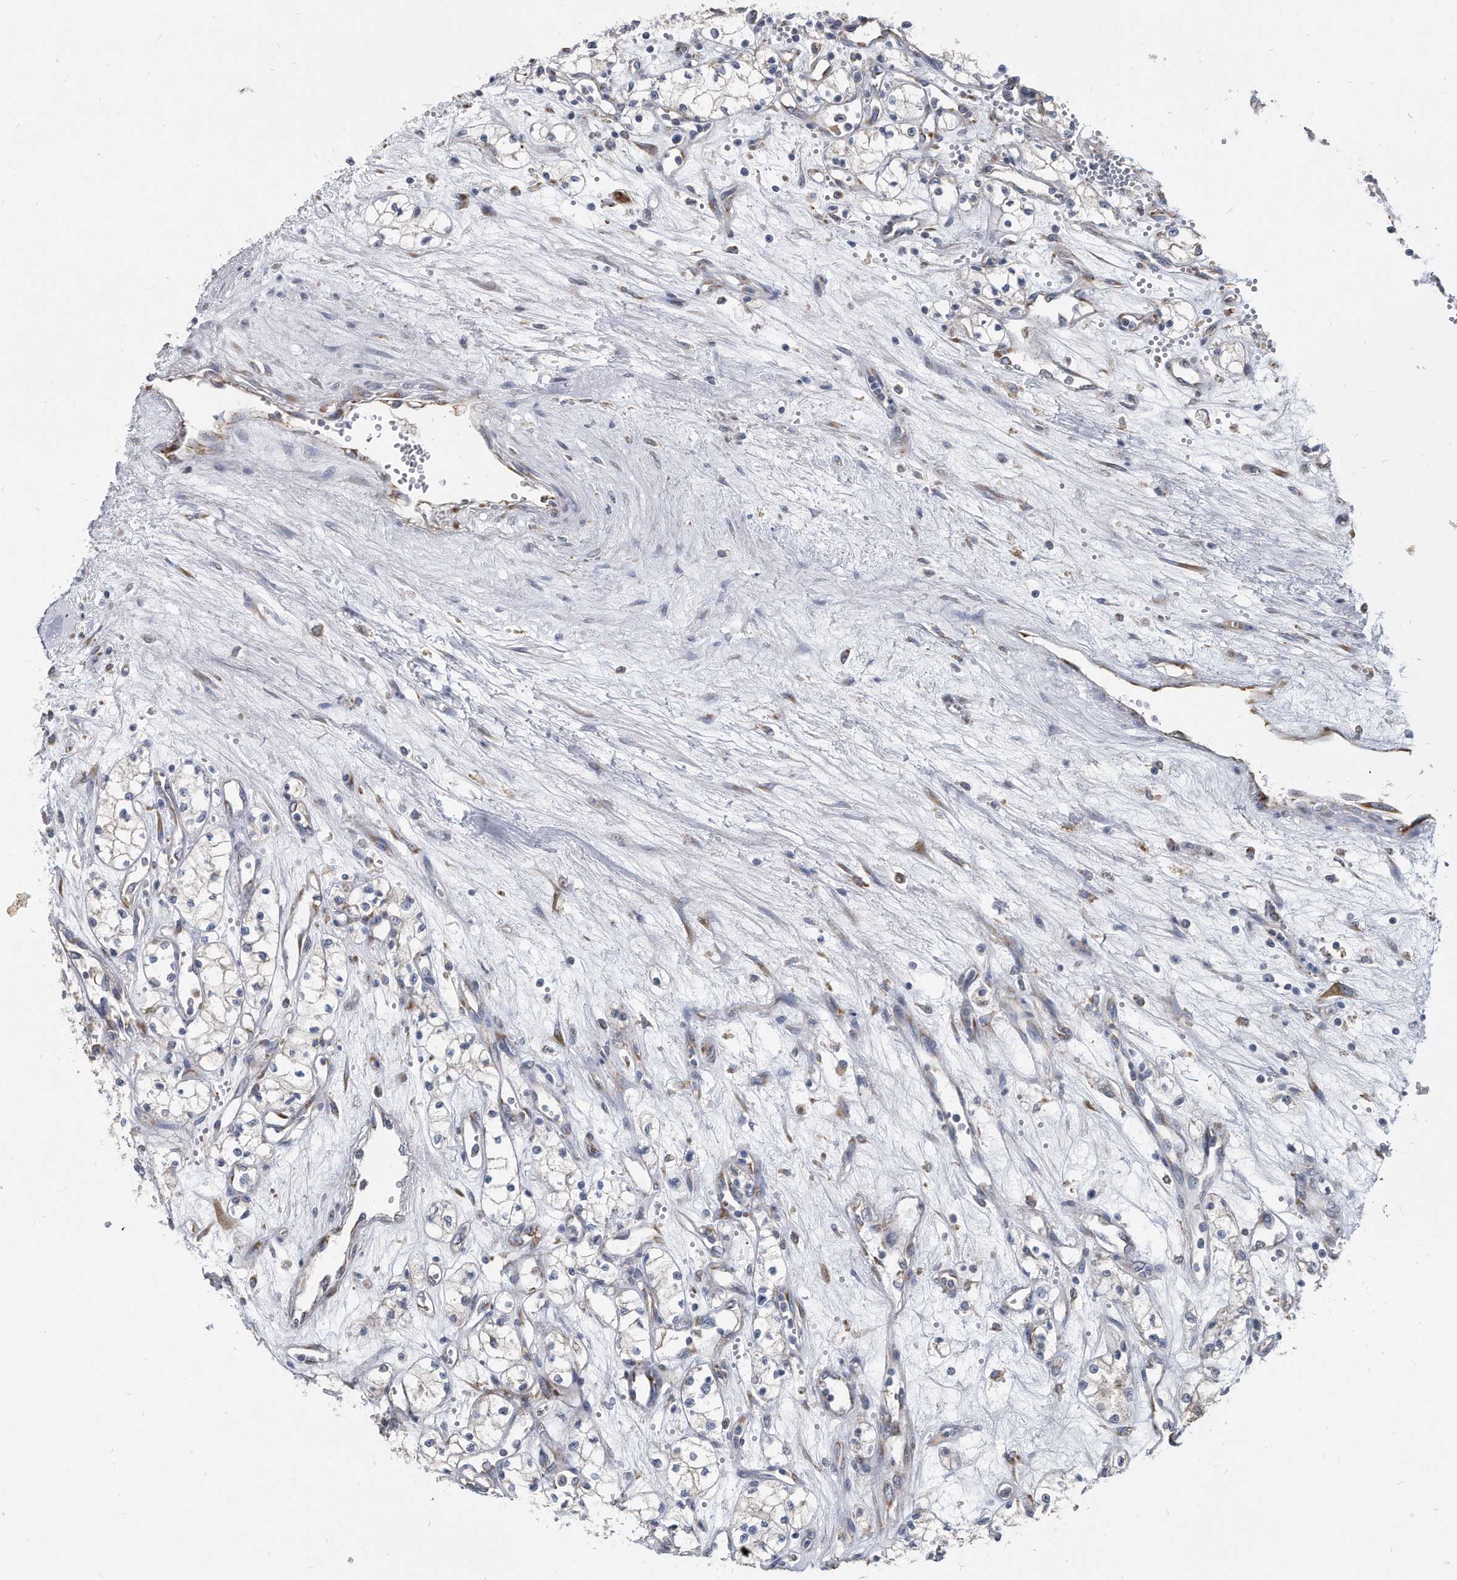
{"staining": {"intensity": "negative", "quantity": "none", "location": "none"}, "tissue": "renal cancer", "cell_type": "Tumor cells", "image_type": "cancer", "snomed": [{"axis": "morphology", "description": "Adenocarcinoma, NOS"}, {"axis": "topography", "description": "Kidney"}], "caption": "DAB immunohistochemical staining of human renal cancer displays no significant staining in tumor cells.", "gene": "CCDC47", "patient": {"sex": "male", "age": 59}}